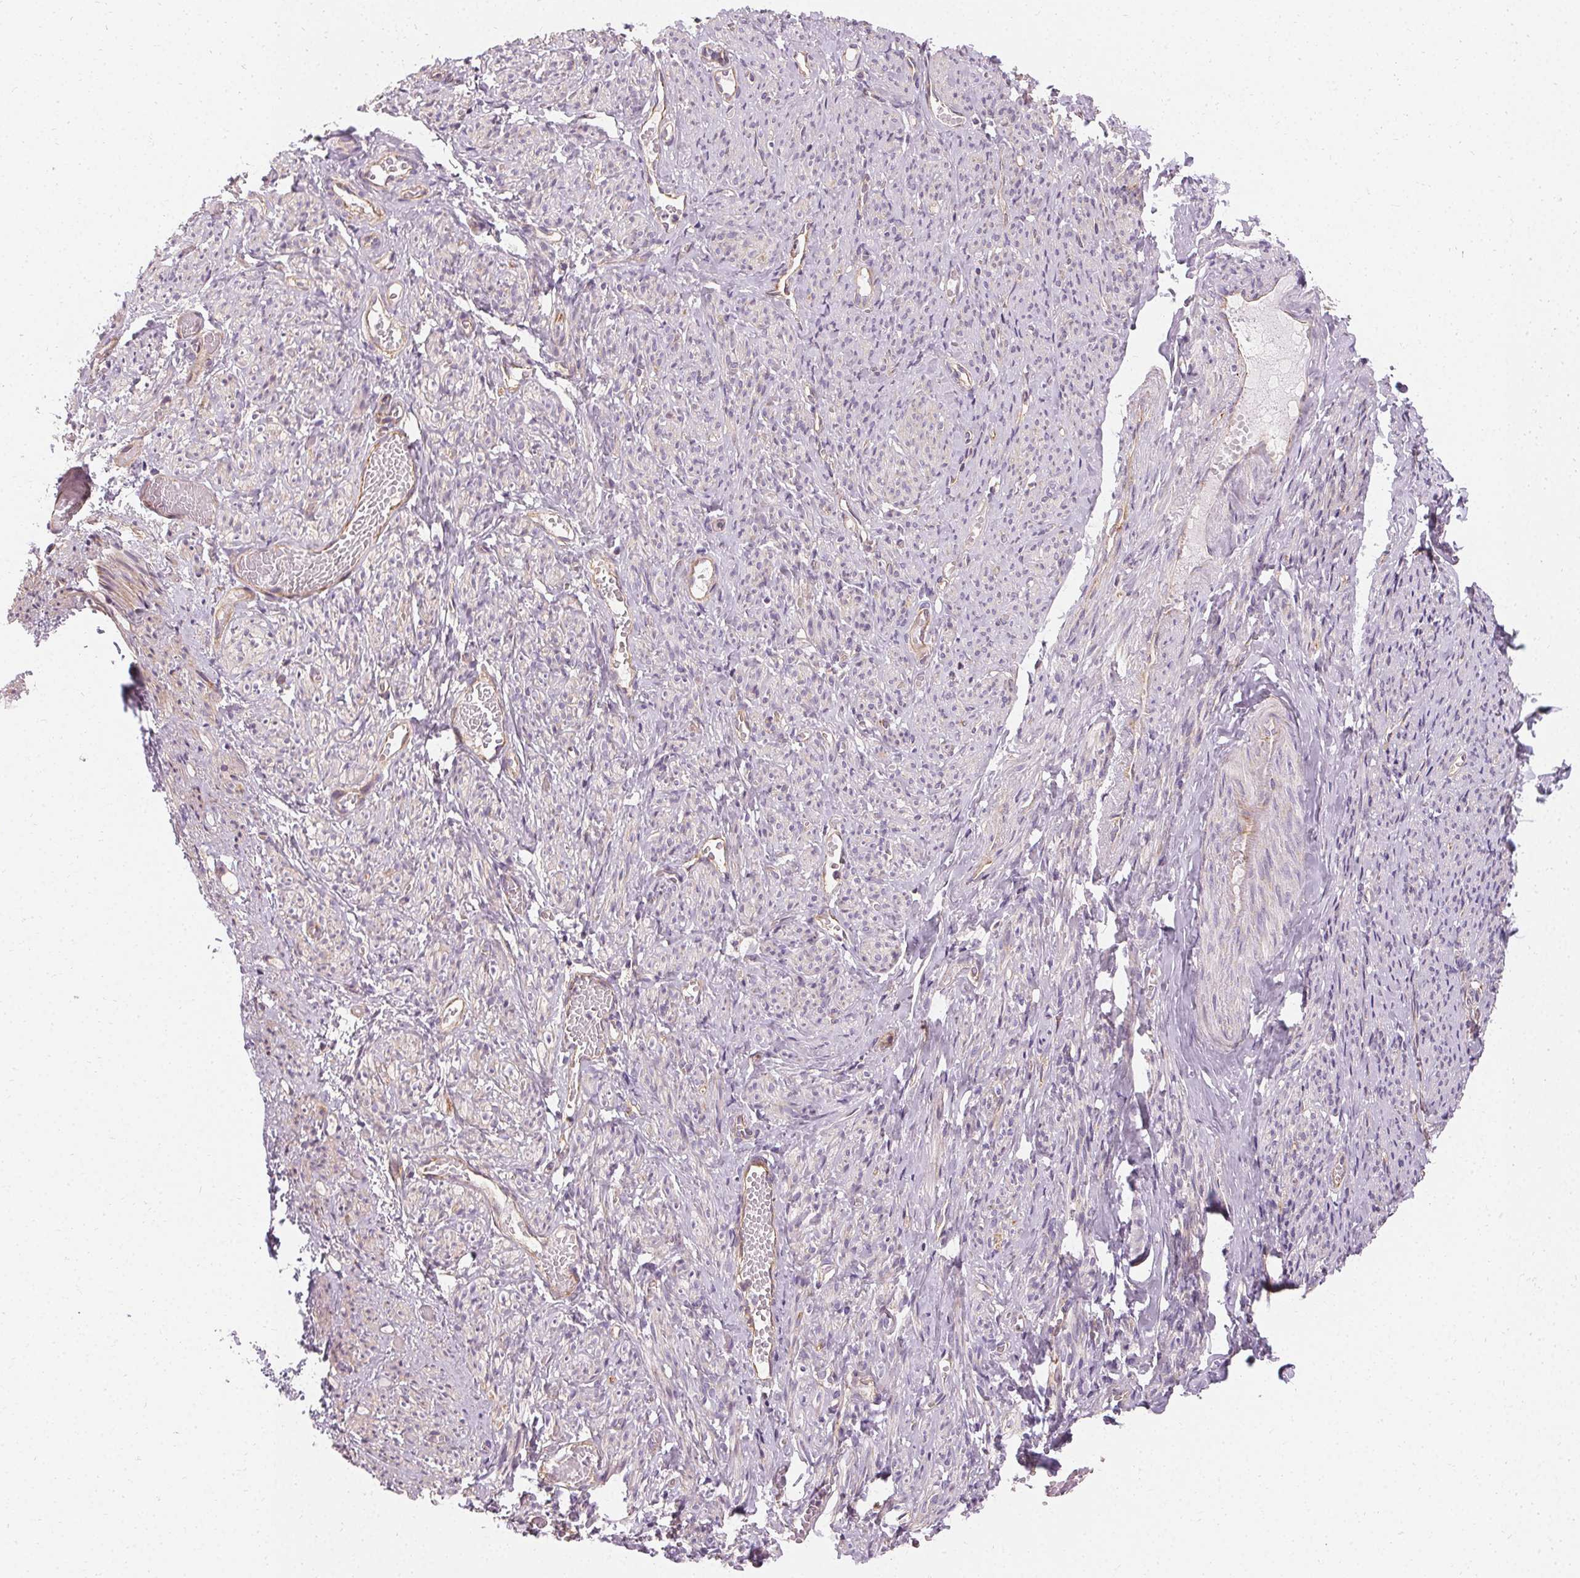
{"staining": {"intensity": "negative", "quantity": "none", "location": "none"}, "tissue": "smooth muscle", "cell_type": "Smooth muscle cells", "image_type": "normal", "snomed": [{"axis": "morphology", "description": "Normal tissue, NOS"}, {"axis": "topography", "description": "Smooth muscle"}], "caption": "Normal smooth muscle was stained to show a protein in brown. There is no significant staining in smooth muscle cells. The staining is performed using DAB brown chromogen with nuclei counter-stained in using hematoxylin.", "gene": "APLP1", "patient": {"sex": "female", "age": 65}}